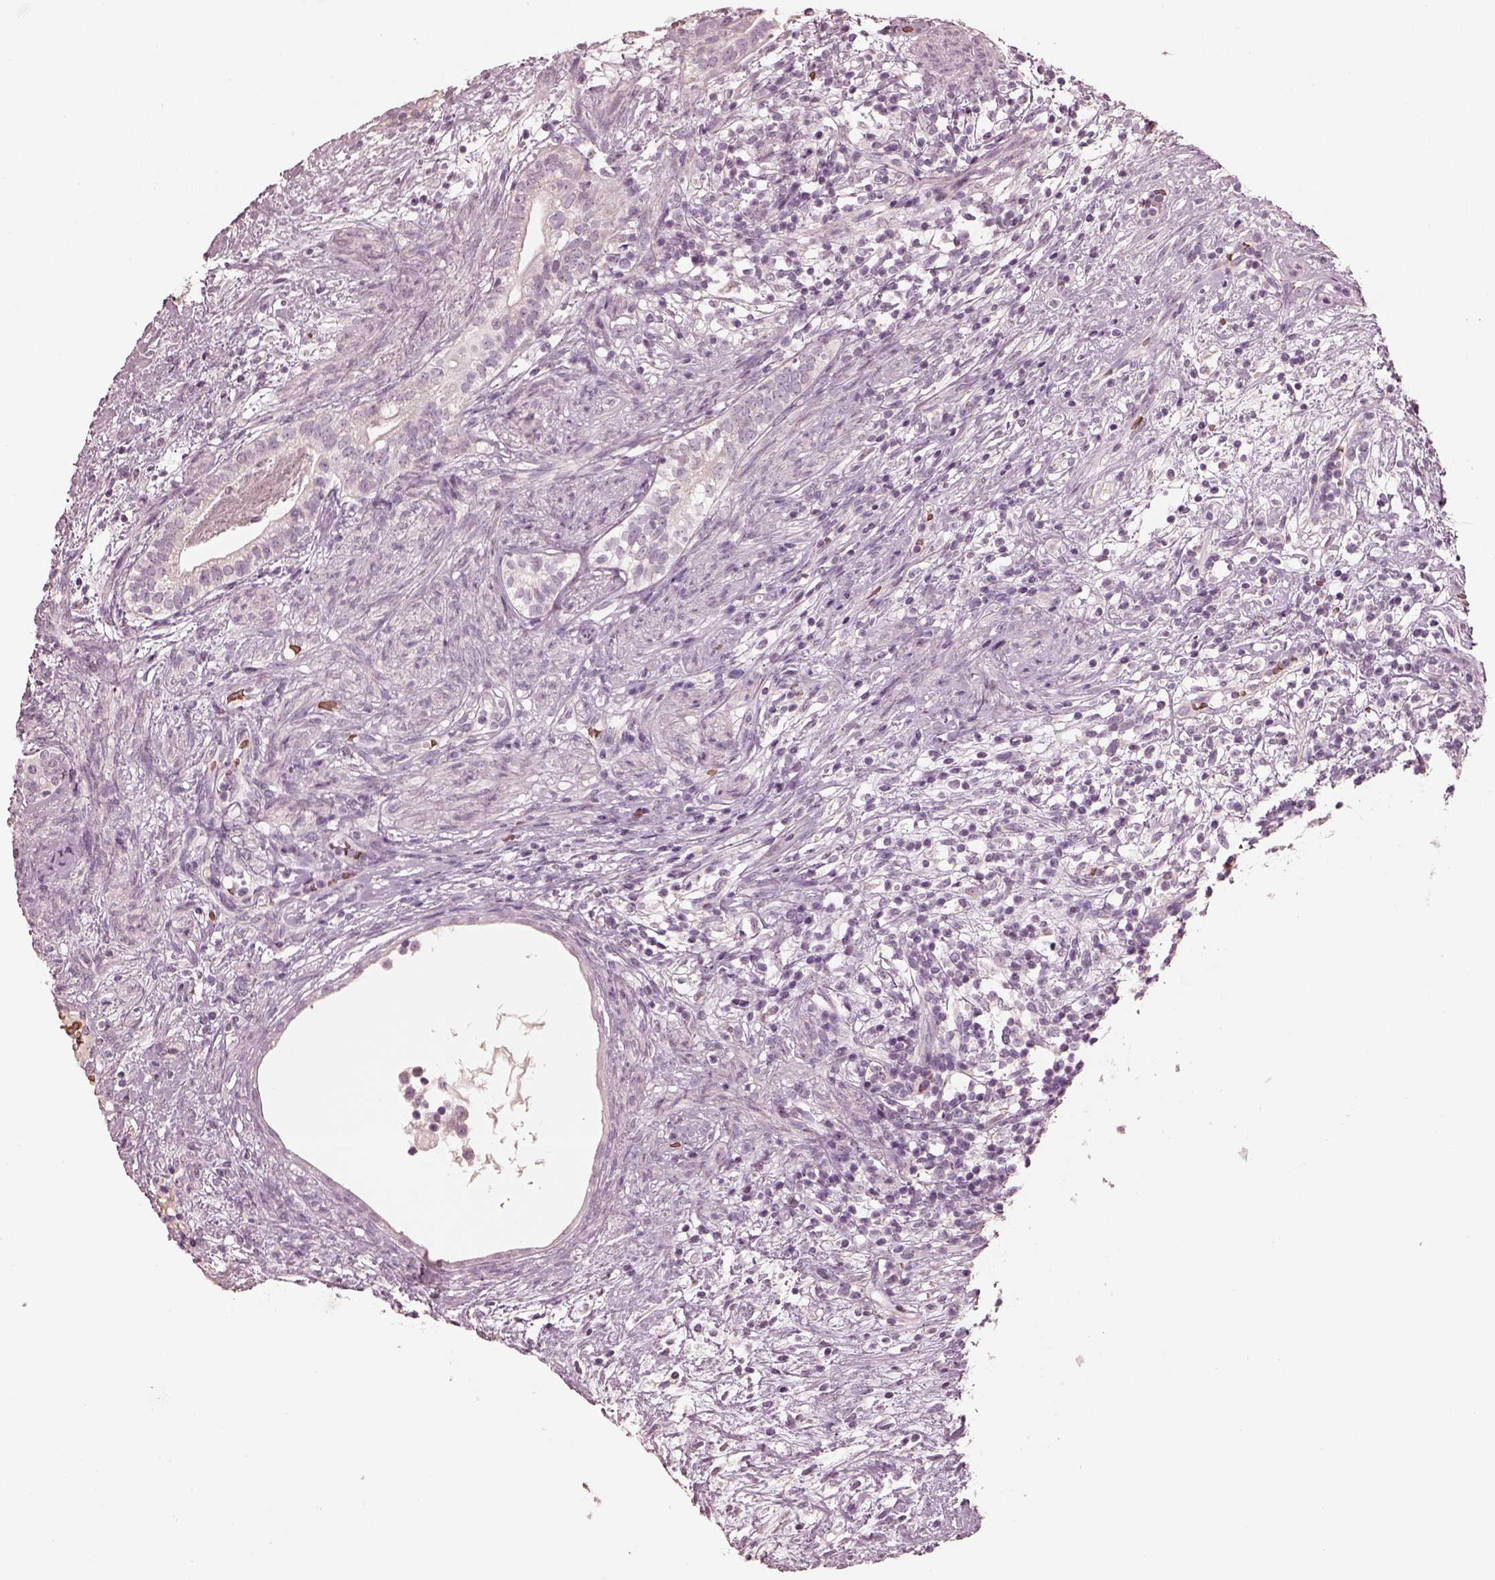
{"staining": {"intensity": "negative", "quantity": "none", "location": "none"}, "tissue": "testis cancer", "cell_type": "Tumor cells", "image_type": "cancer", "snomed": [{"axis": "morphology", "description": "Seminoma, NOS"}, {"axis": "morphology", "description": "Carcinoma, Embryonal, NOS"}, {"axis": "topography", "description": "Testis"}], "caption": "The histopathology image demonstrates no significant expression in tumor cells of testis embryonal carcinoma.", "gene": "ANKLE1", "patient": {"sex": "male", "age": 41}}